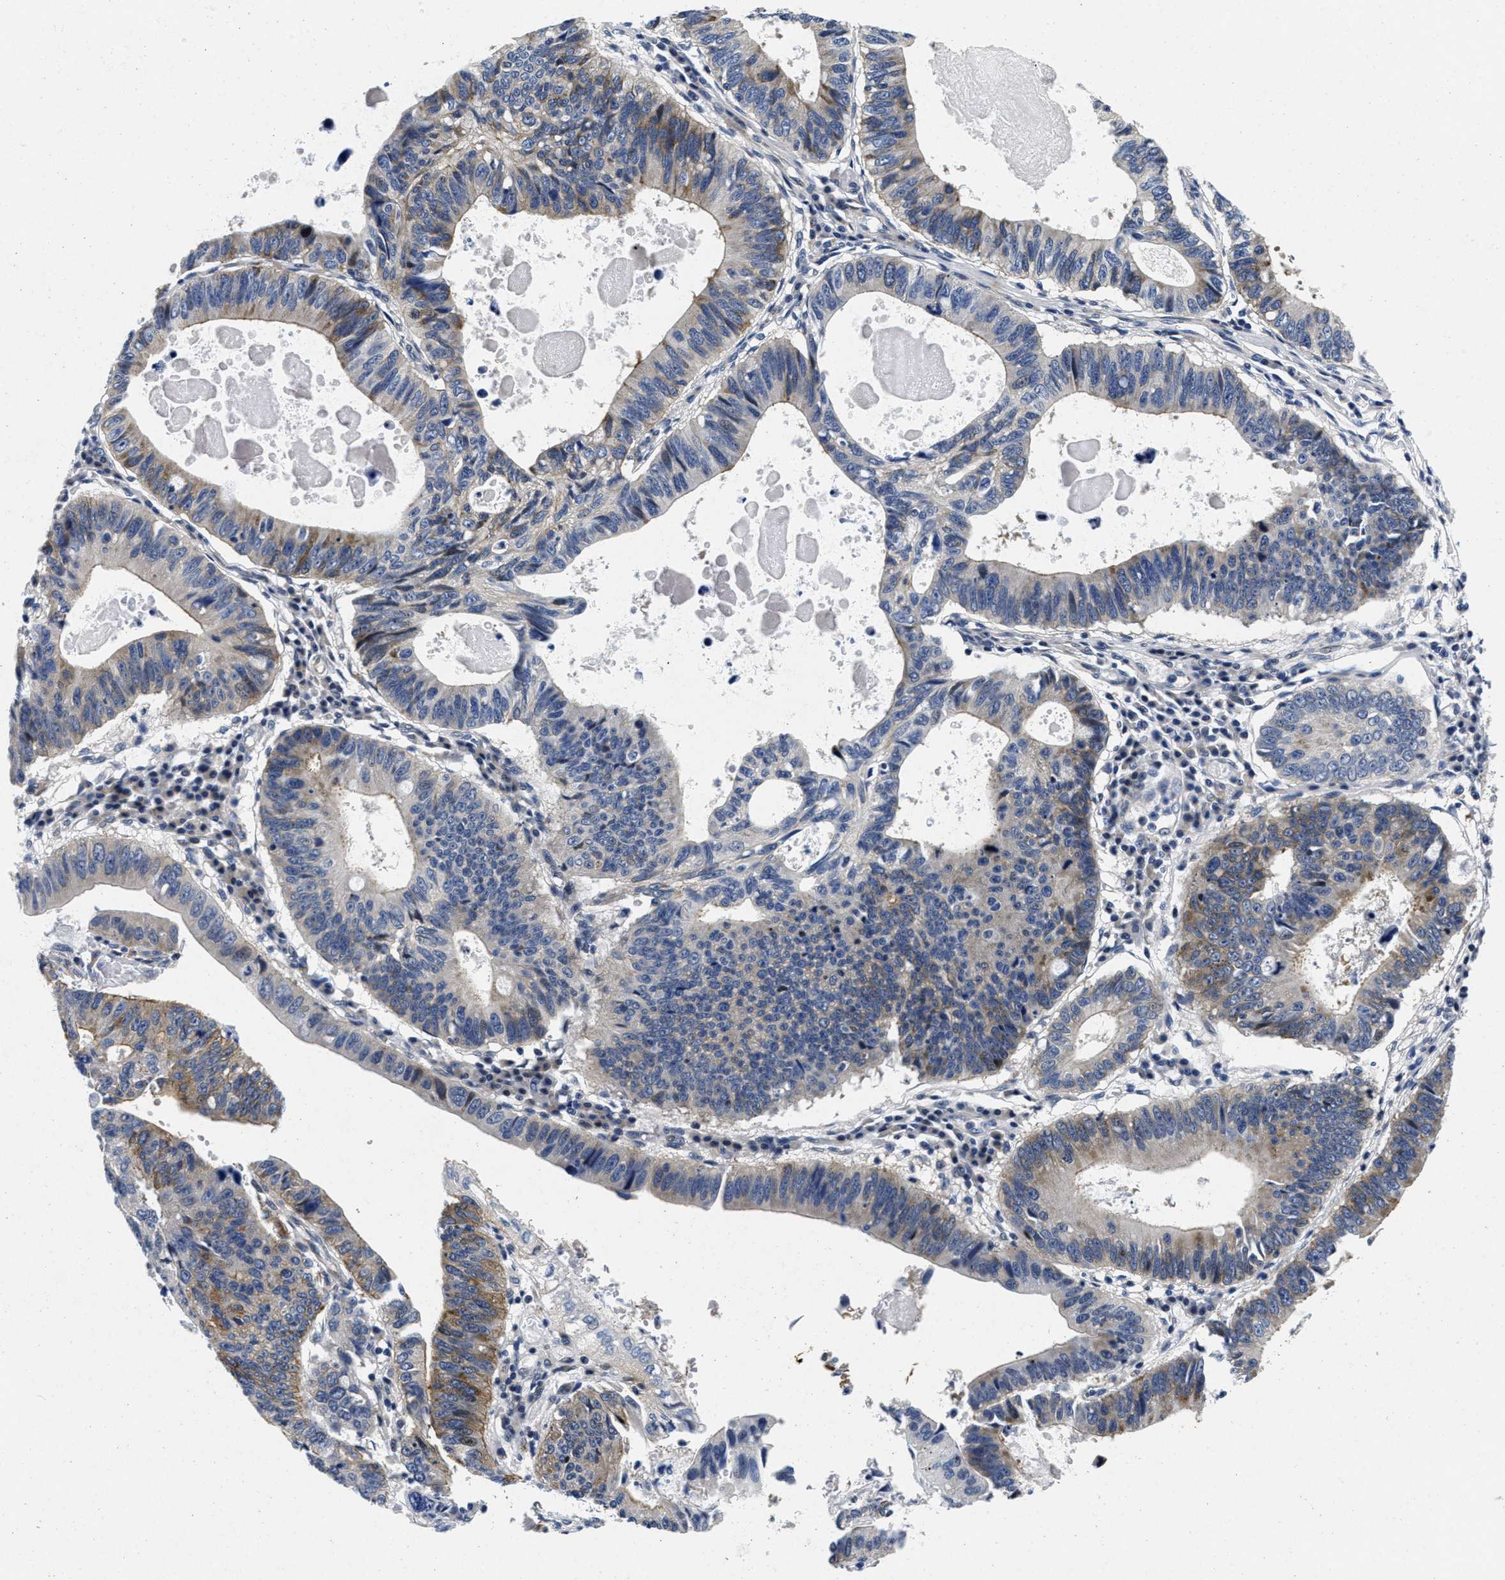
{"staining": {"intensity": "moderate", "quantity": "25%-75%", "location": "cytoplasmic/membranous"}, "tissue": "stomach cancer", "cell_type": "Tumor cells", "image_type": "cancer", "snomed": [{"axis": "morphology", "description": "Adenocarcinoma, NOS"}, {"axis": "topography", "description": "Stomach"}], "caption": "About 25%-75% of tumor cells in adenocarcinoma (stomach) exhibit moderate cytoplasmic/membranous protein positivity as visualized by brown immunohistochemical staining.", "gene": "LAD1", "patient": {"sex": "male", "age": 59}}